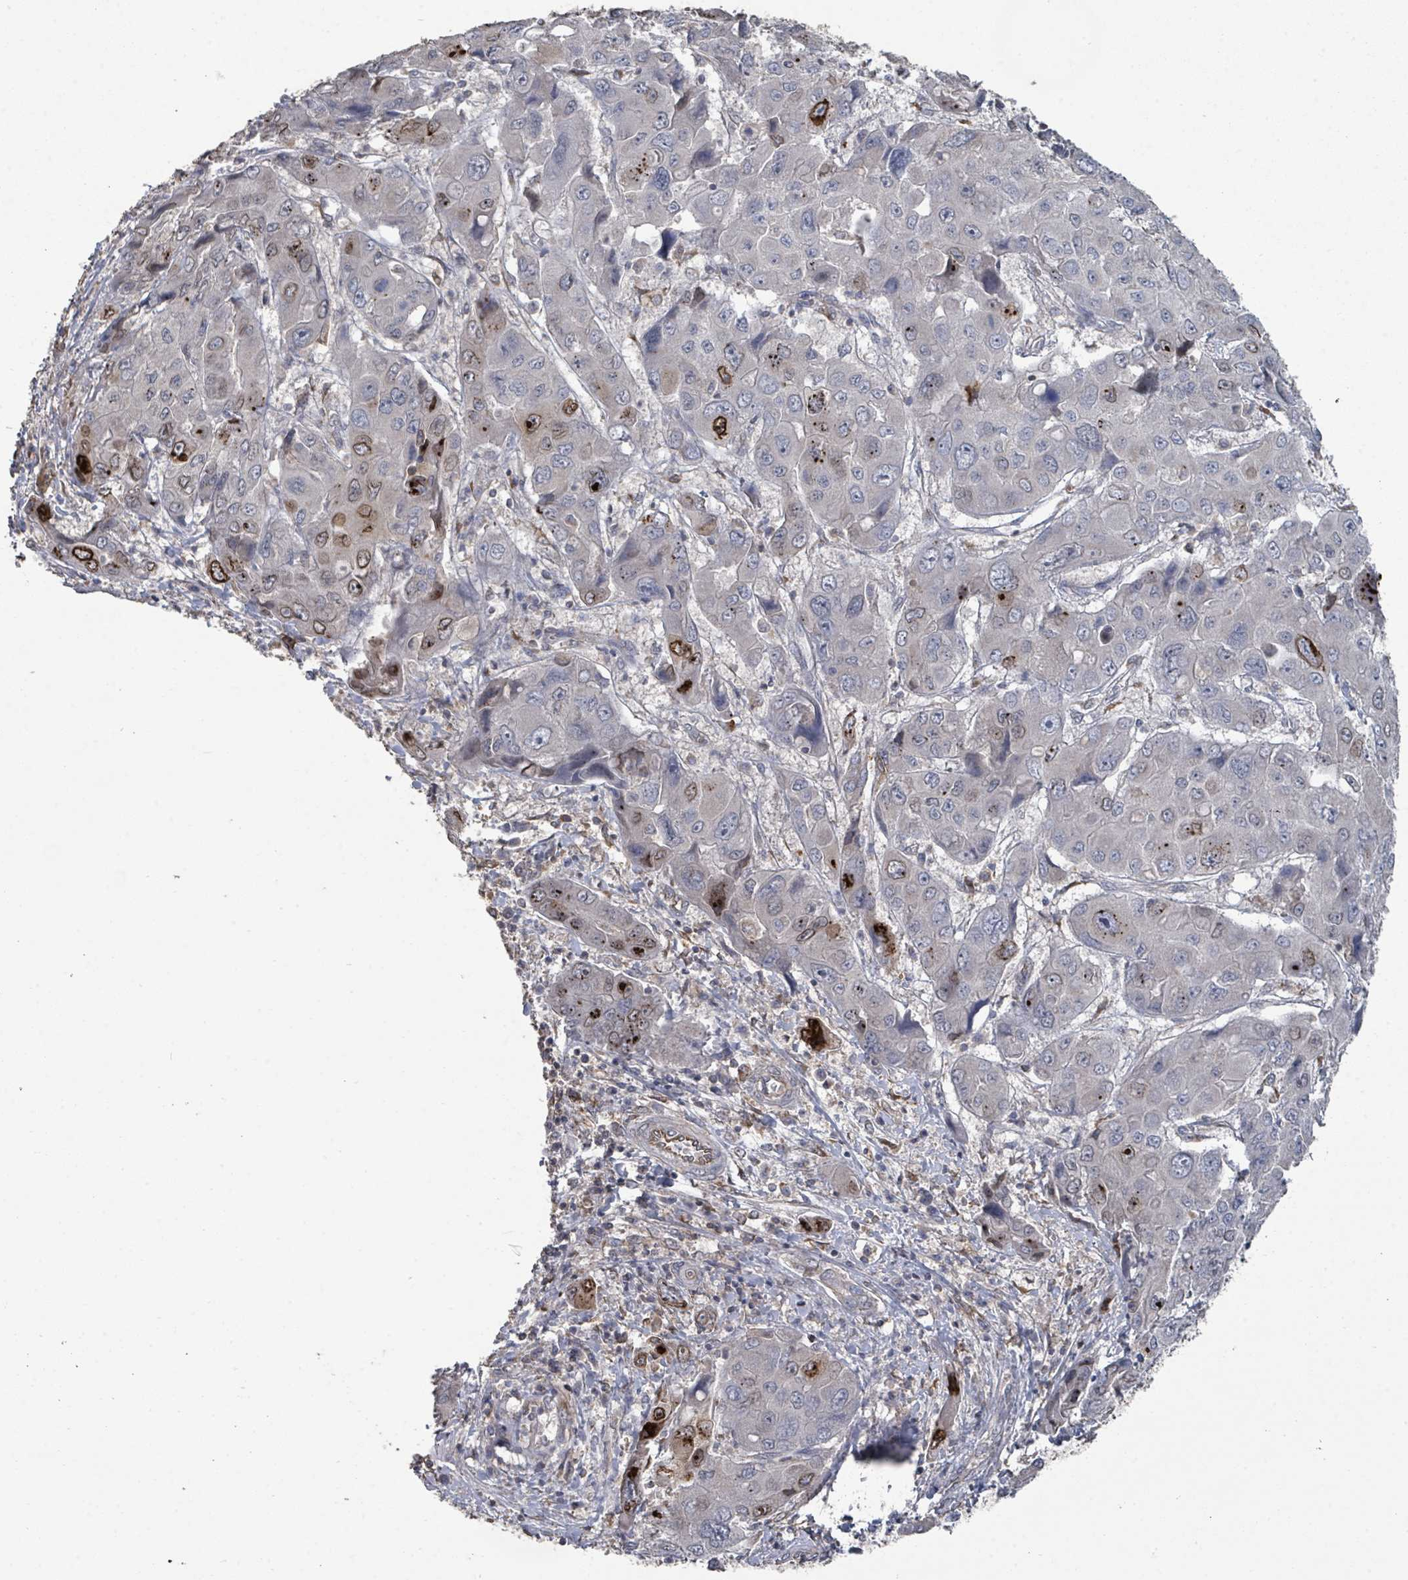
{"staining": {"intensity": "strong", "quantity": "<25%", "location": "cytoplasmic/membranous,nuclear"}, "tissue": "liver cancer", "cell_type": "Tumor cells", "image_type": "cancer", "snomed": [{"axis": "morphology", "description": "Cholangiocarcinoma"}, {"axis": "topography", "description": "Liver"}], "caption": "Immunohistochemistry of human cholangiocarcinoma (liver) displays medium levels of strong cytoplasmic/membranous and nuclear positivity in about <25% of tumor cells.", "gene": "SLC9A7", "patient": {"sex": "male", "age": 67}}